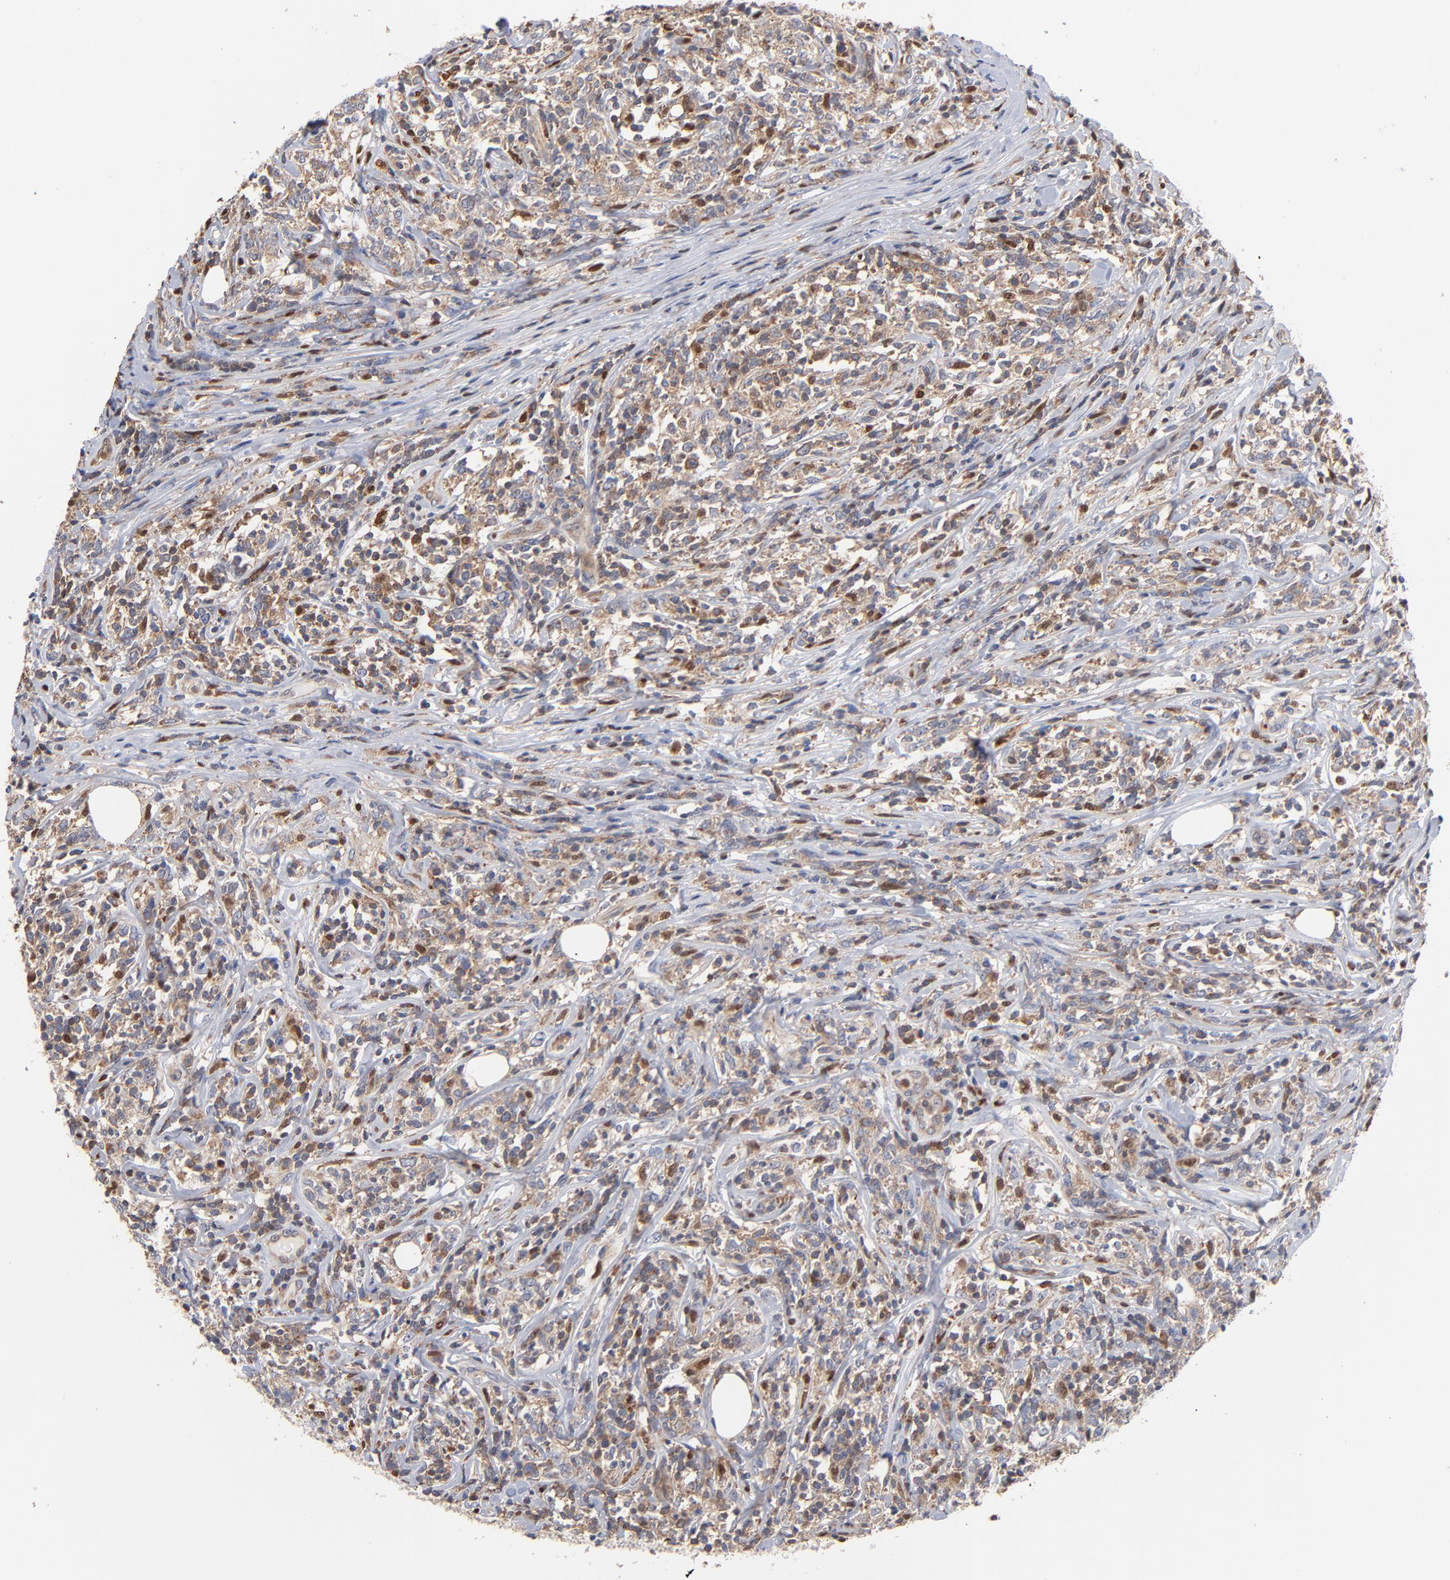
{"staining": {"intensity": "moderate", "quantity": "<25%", "location": "cytoplasmic/membranous"}, "tissue": "lymphoma", "cell_type": "Tumor cells", "image_type": "cancer", "snomed": [{"axis": "morphology", "description": "Malignant lymphoma, non-Hodgkin's type, High grade"}, {"axis": "topography", "description": "Lymph node"}], "caption": "Immunohistochemistry micrograph of human malignant lymphoma, non-Hodgkin's type (high-grade) stained for a protein (brown), which demonstrates low levels of moderate cytoplasmic/membranous staining in about <25% of tumor cells.", "gene": "ARHGEF6", "patient": {"sex": "female", "age": 84}}